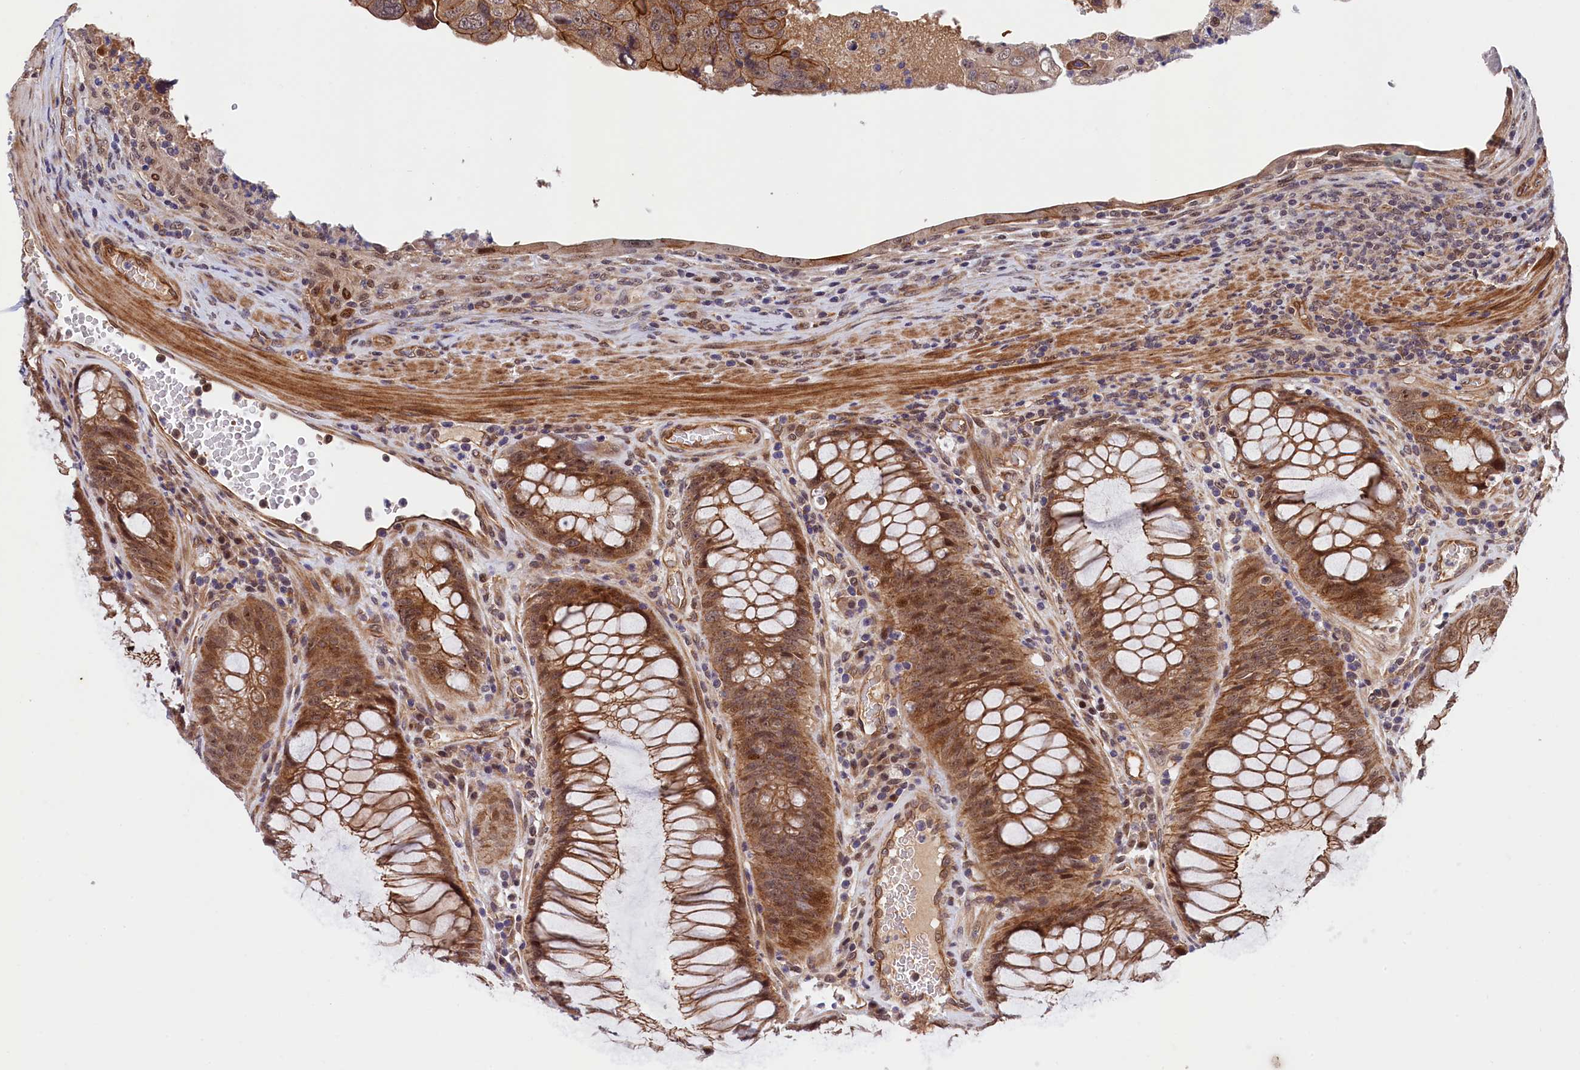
{"staining": {"intensity": "moderate", "quantity": ">75%", "location": "cytoplasmic/membranous"}, "tissue": "colorectal cancer", "cell_type": "Tumor cells", "image_type": "cancer", "snomed": [{"axis": "morphology", "description": "Adenocarcinoma, NOS"}, {"axis": "topography", "description": "Rectum"}], "caption": "High-magnification brightfield microscopy of colorectal cancer (adenocarcinoma) stained with DAB (brown) and counterstained with hematoxylin (blue). tumor cells exhibit moderate cytoplasmic/membranous staining is present in about>75% of cells.", "gene": "ARL14EP", "patient": {"sex": "male", "age": 63}}